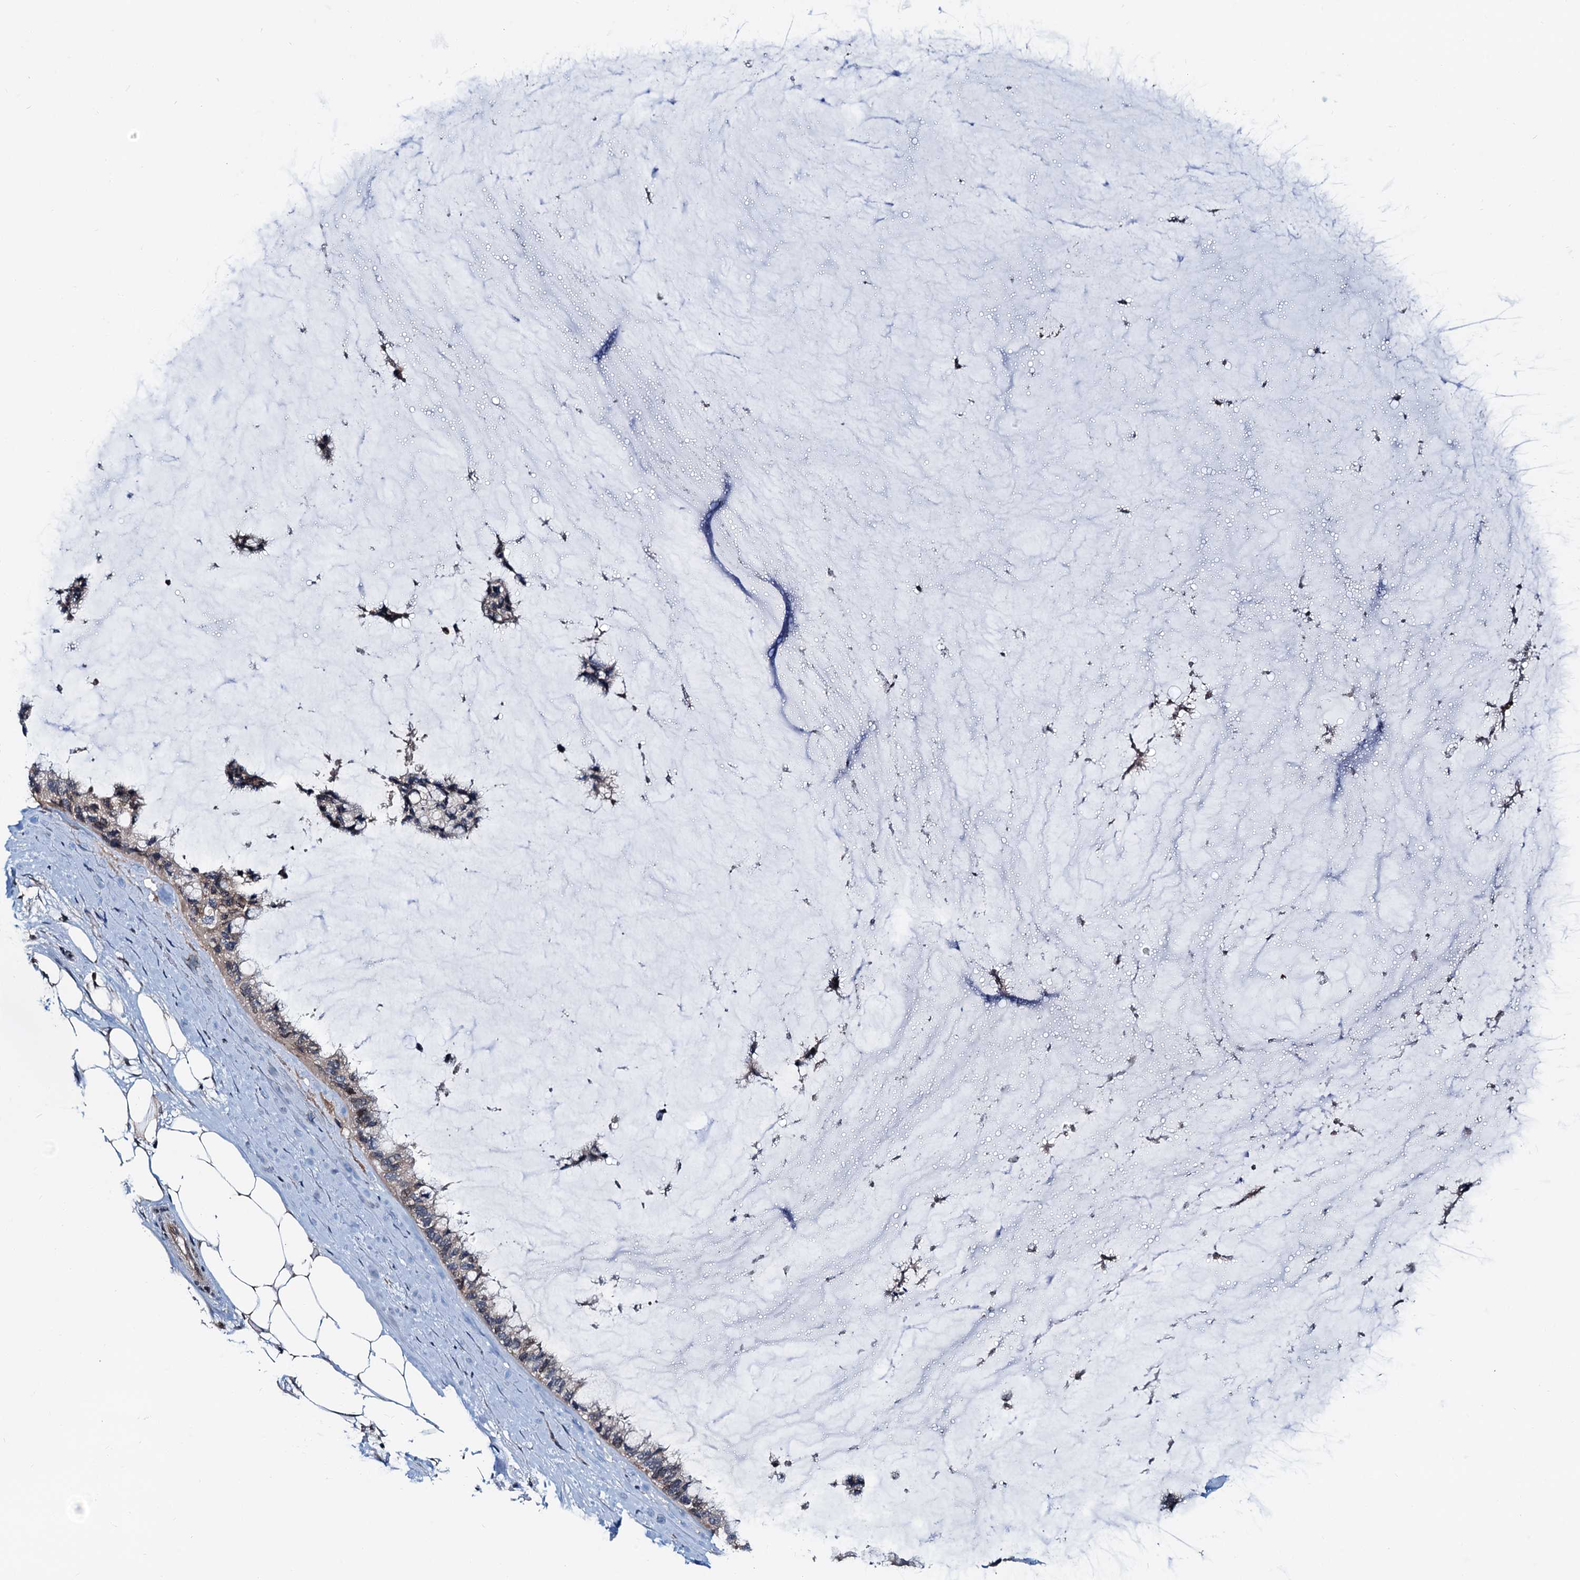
{"staining": {"intensity": "weak", "quantity": "<25%", "location": "cytoplasmic/membranous,nuclear"}, "tissue": "ovarian cancer", "cell_type": "Tumor cells", "image_type": "cancer", "snomed": [{"axis": "morphology", "description": "Cystadenocarcinoma, mucinous, NOS"}, {"axis": "topography", "description": "Ovary"}], "caption": "High power microscopy photomicrograph of an IHC image of mucinous cystadenocarcinoma (ovarian), revealing no significant expression in tumor cells.", "gene": "MCMBP", "patient": {"sex": "female", "age": 39}}